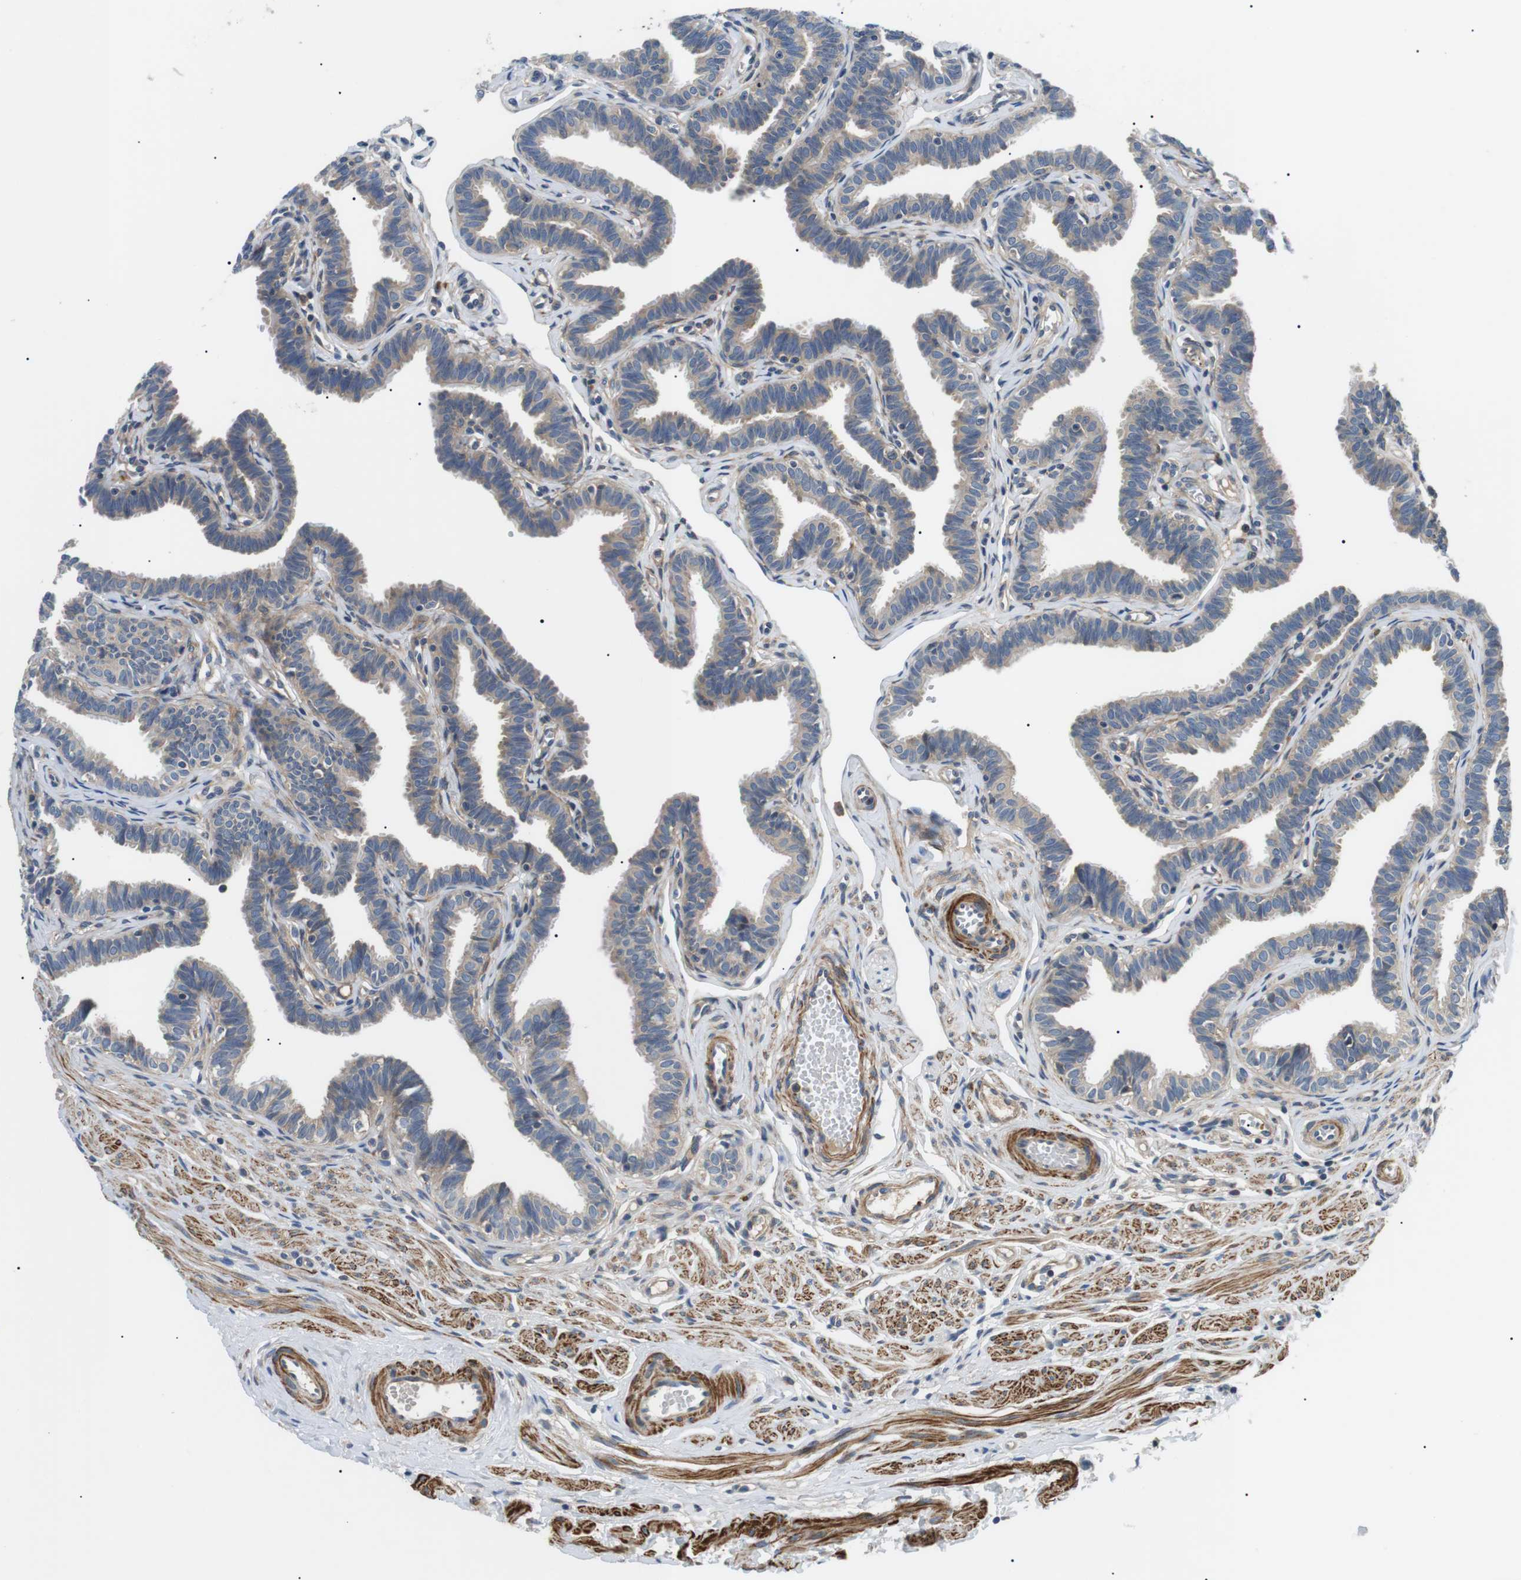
{"staining": {"intensity": "weak", "quantity": "25%-75%", "location": "cytoplasmic/membranous"}, "tissue": "fallopian tube", "cell_type": "Glandular cells", "image_type": "normal", "snomed": [{"axis": "morphology", "description": "Normal tissue, NOS"}, {"axis": "topography", "description": "Fallopian tube"}, {"axis": "topography", "description": "Ovary"}], "caption": "This image shows IHC staining of benign human fallopian tube, with low weak cytoplasmic/membranous expression in about 25%-75% of glandular cells.", "gene": "DIPK1A", "patient": {"sex": "female", "age": 23}}